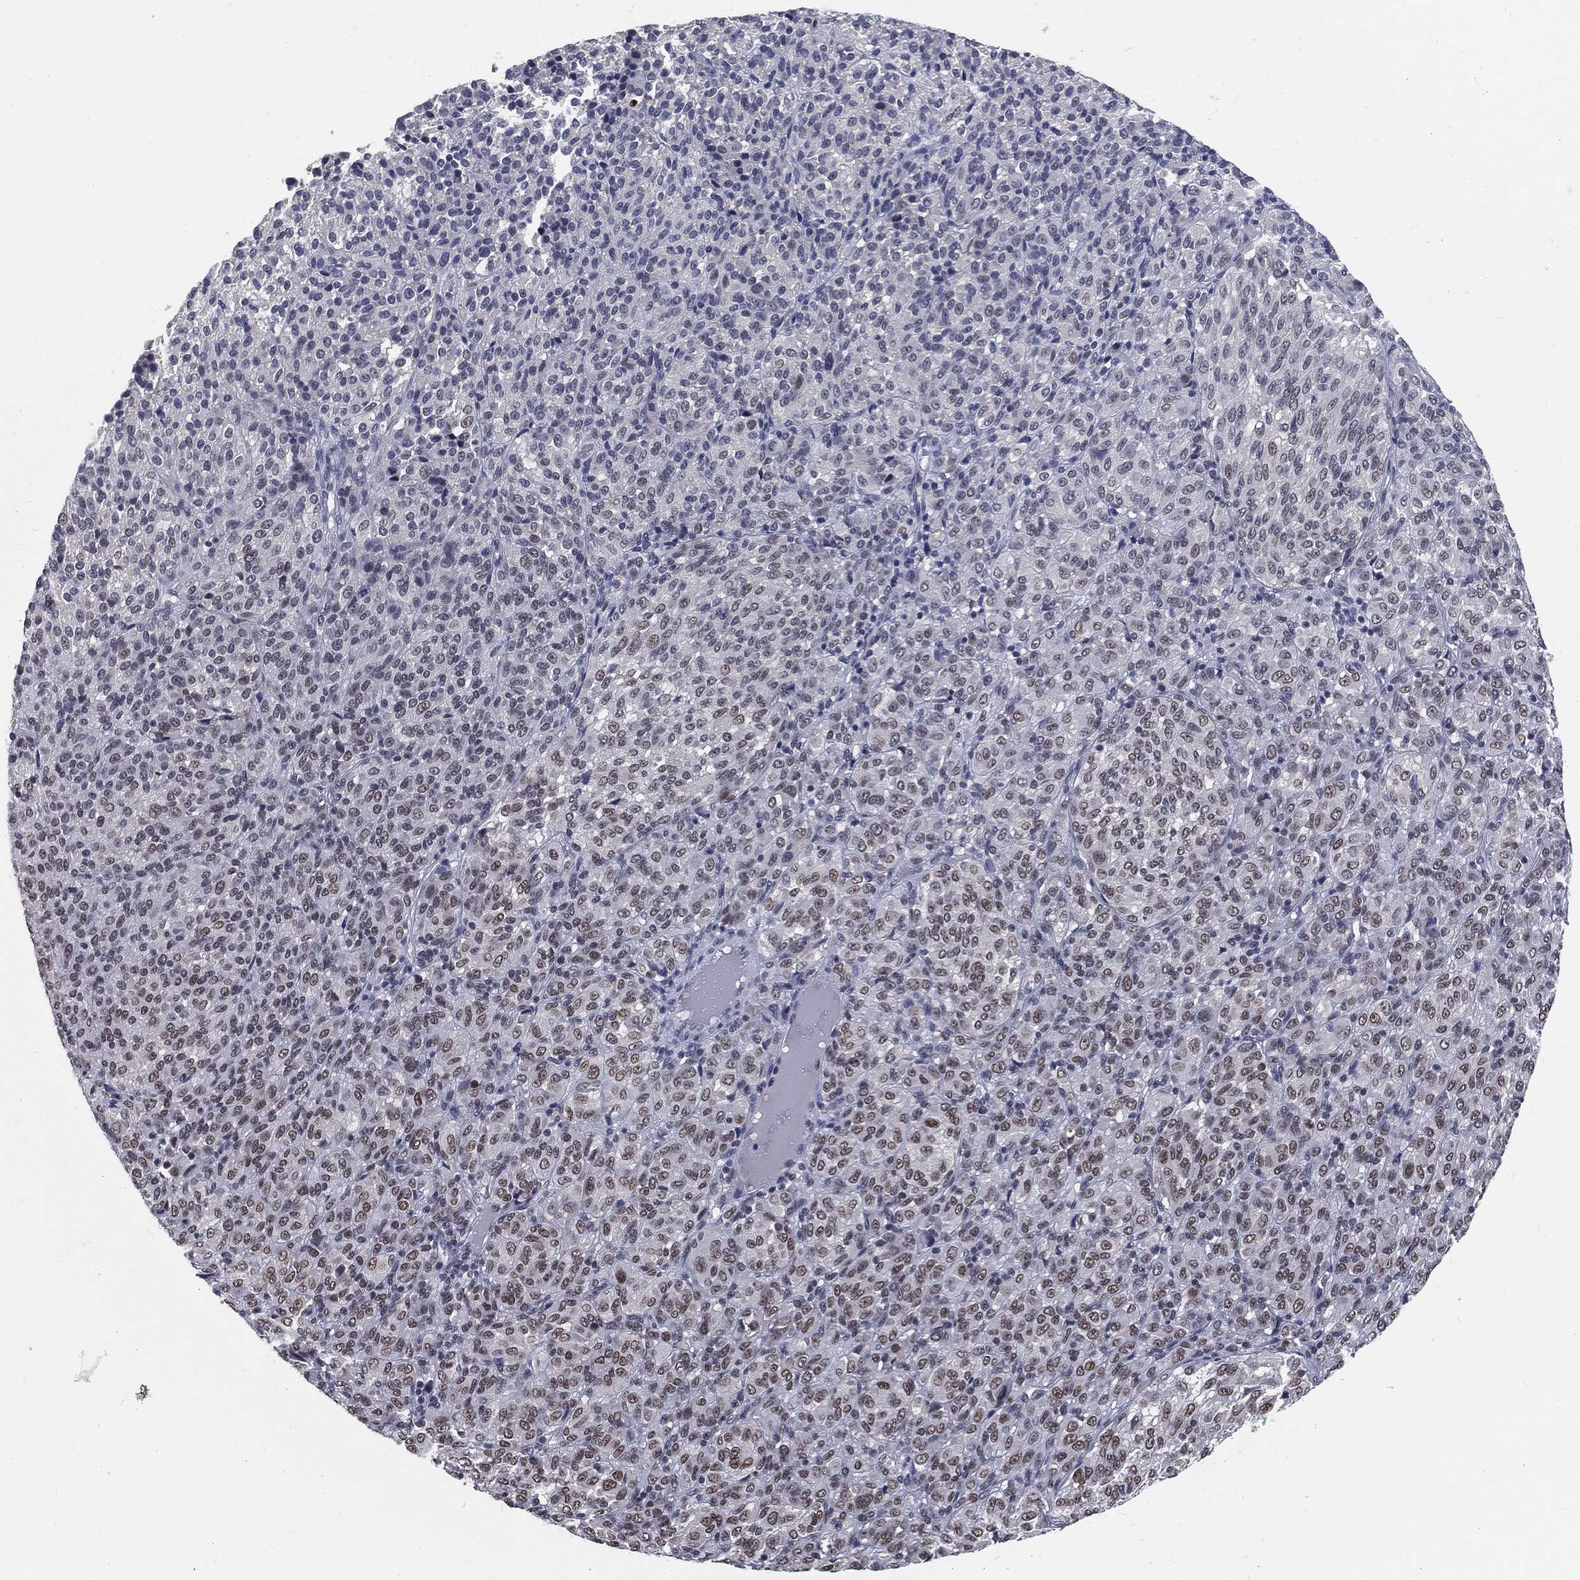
{"staining": {"intensity": "strong", "quantity": "25%-75%", "location": "nuclear"}, "tissue": "melanoma", "cell_type": "Tumor cells", "image_type": "cancer", "snomed": [{"axis": "morphology", "description": "Malignant melanoma, Metastatic site"}, {"axis": "topography", "description": "Brain"}], "caption": "A high-resolution photomicrograph shows immunohistochemistry (IHC) staining of melanoma, which displays strong nuclear staining in about 25%-75% of tumor cells.", "gene": "ANXA1", "patient": {"sex": "female", "age": 56}}